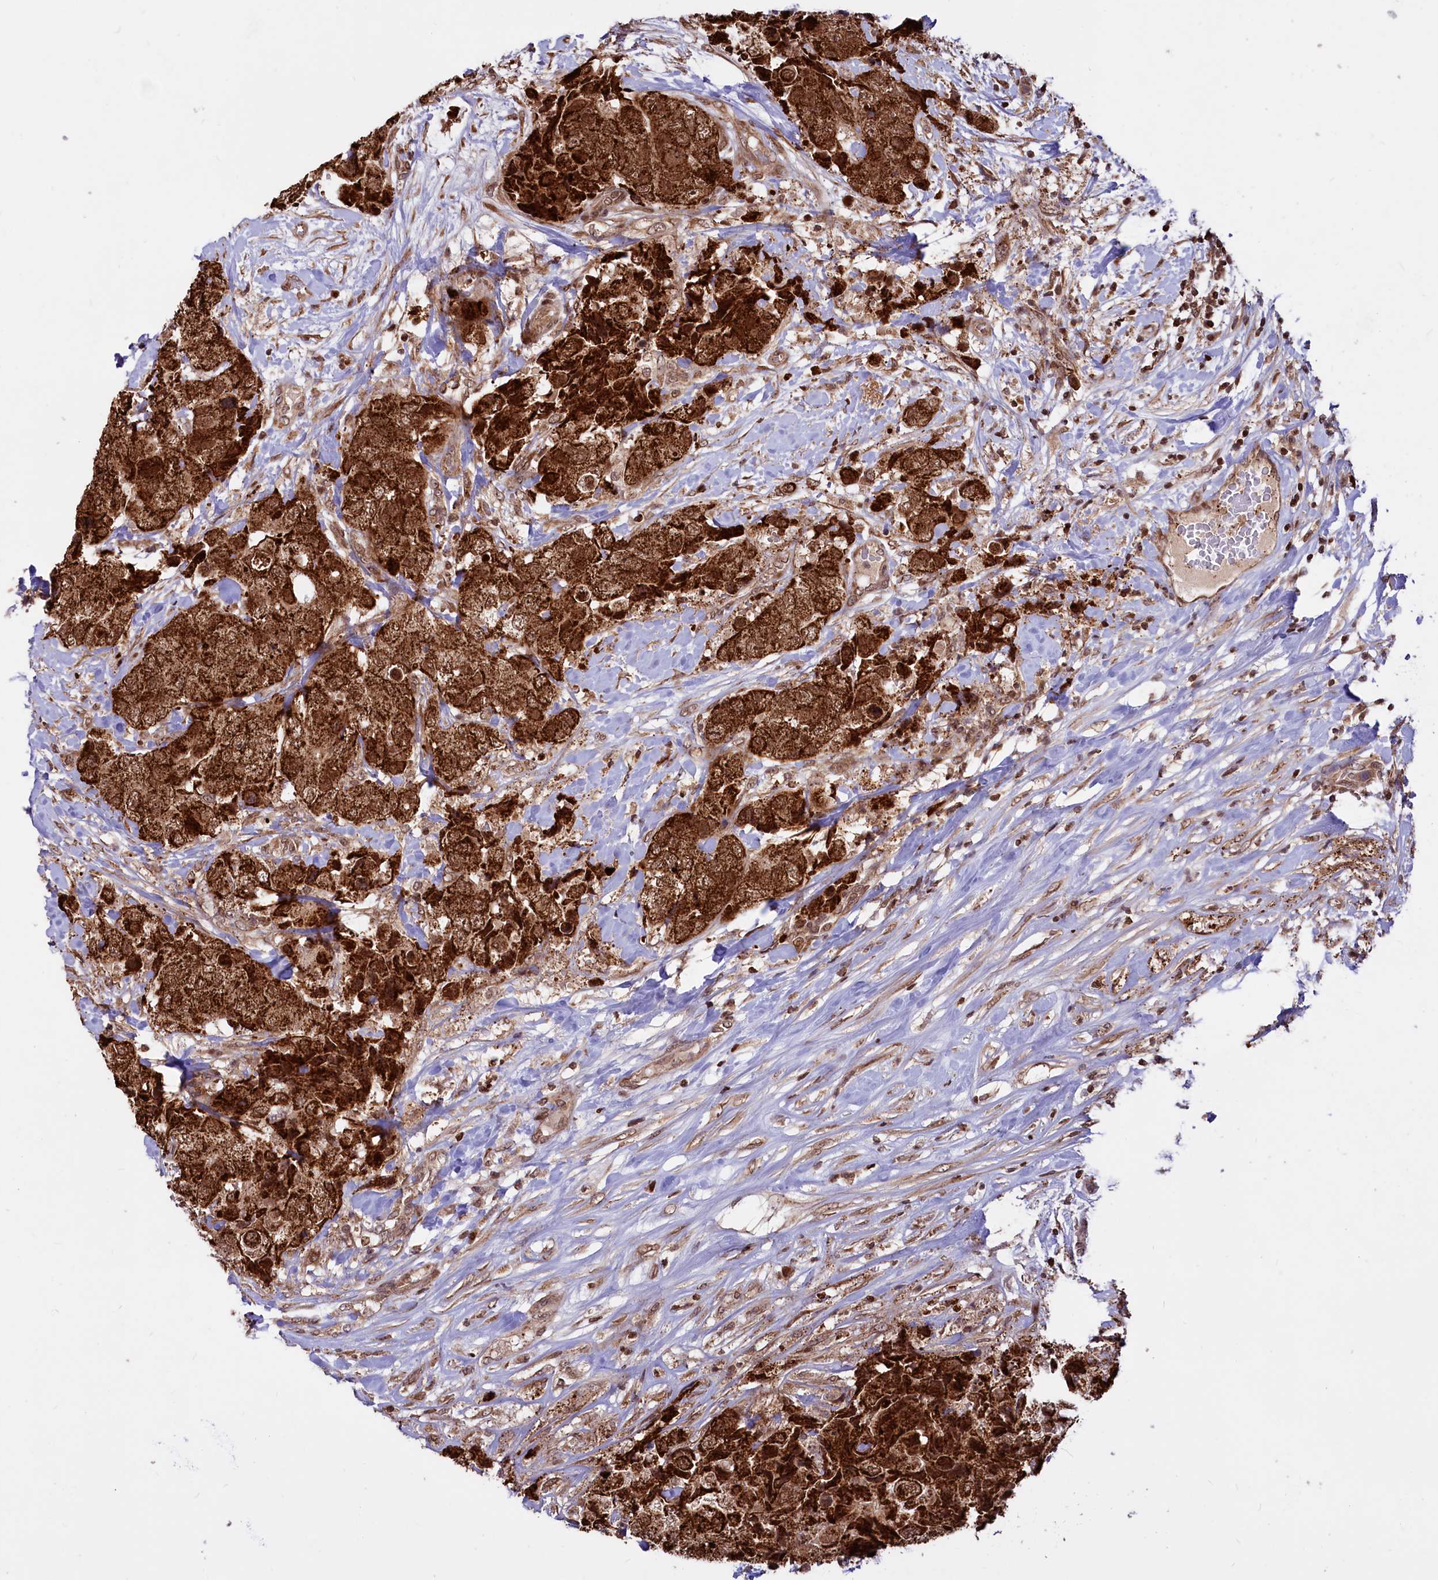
{"staining": {"intensity": "strong", "quantity": ">75%", "location": "cytoplasmic/membranous,nuclear"}, "tissue": "breast cancer", "cell_type": "Tumor cells", "image_type": "cancer", "snomed": [{"axis": "morphology", "description": "Duct carcinoma"}, {"axis": "topography", "description": "Breast"}], "caption": "Tumor cells show high levels of strong cytoplasmic/membranous and nuclear expression in about >75% of cells in human intraductal carcinoma (breast).", "gene": "PHC3", "patient": {"sex": "female", "age": 62}}